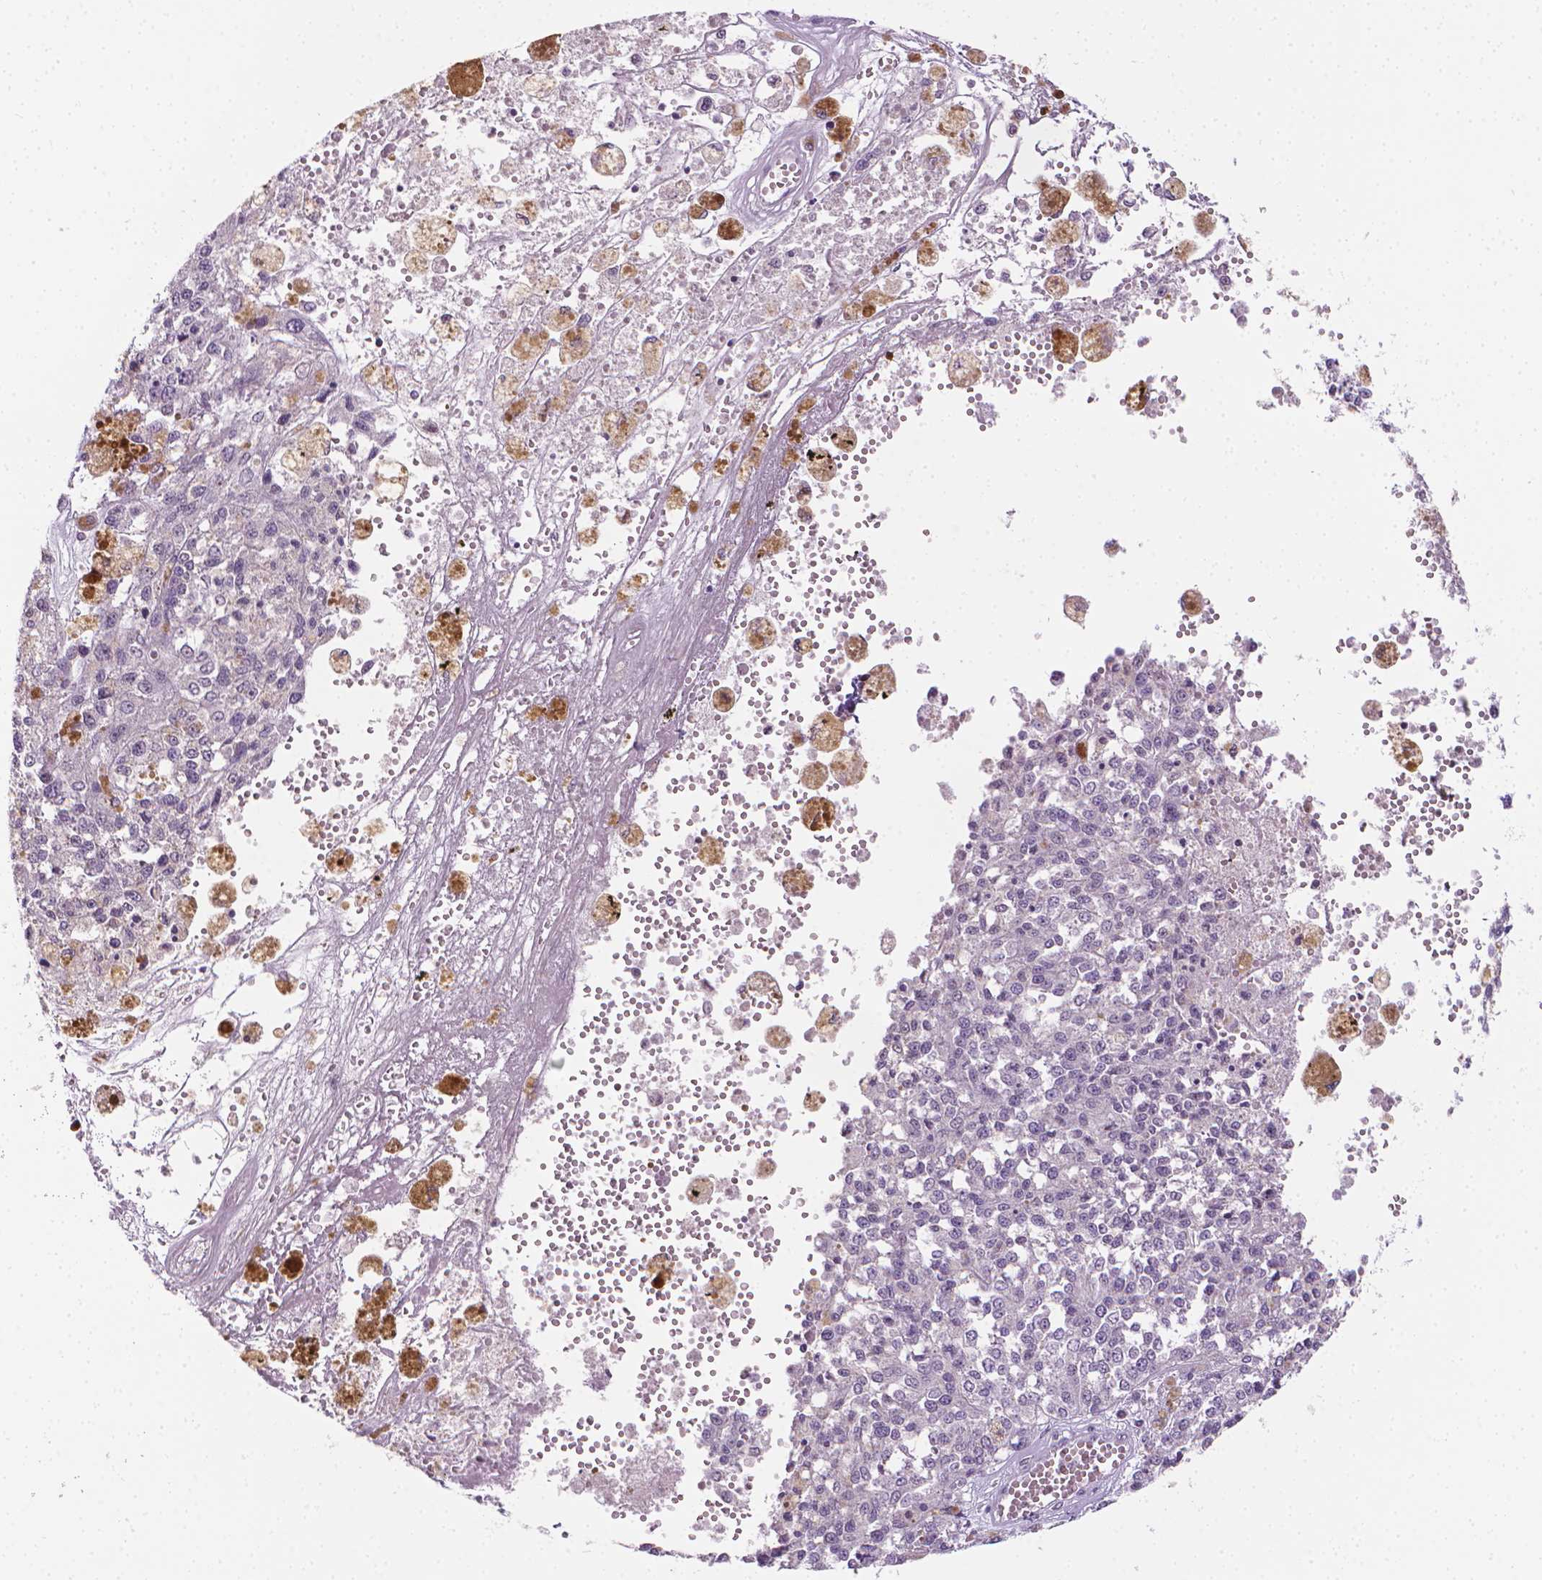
{"staining": {"intensity": "negative", "quantity": "none", "location": "none"}, "tissue": "melanoma", "cell_type": "Tumor cells", "image_type": "cancer", "snomed": [{"axis": "morphology", "description": "Malignant melanoma, Metastatic site"}, {"axis": "topography", "description": "Lymph node"}], "caption": "This is a micrograph of immunohistochemistry staining of malignant melanoma (metastatic site), which shows no staining in tumor cells. (DAB immunohistochemistry visualized using brightfield microscopy, high magnification).", "gene": "NCAN", "patient": {"sex": "female", "age": 64}}